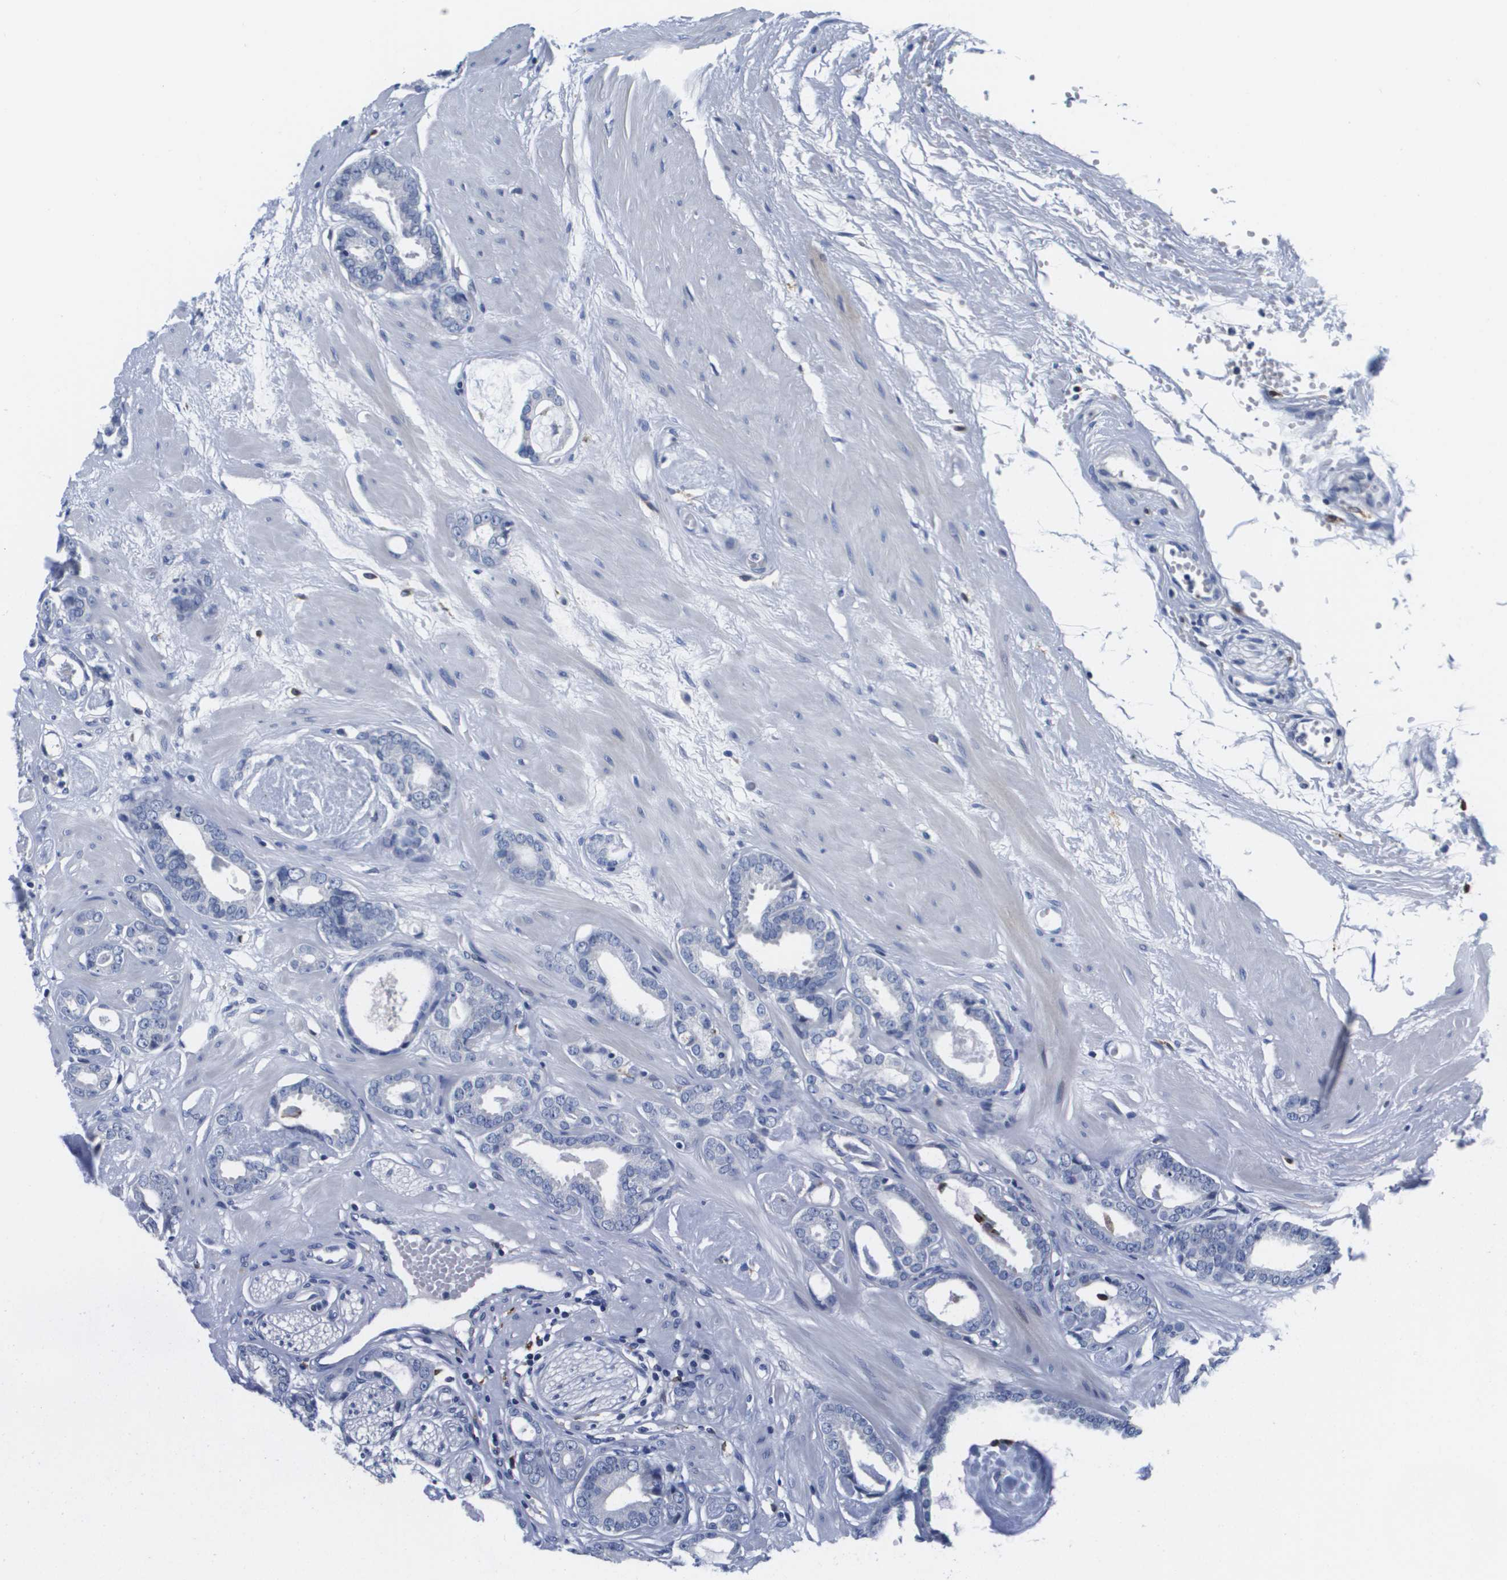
{"staining": {"intensity": "negative", "quantity": "none", "location": "none"}, "tissue": "prostate cancer", "cell_type": "Tumor cells", "image_type": "cancer", "snomed": [{"axis": "morphology", "description": "Adenocarcinoma, Low grade"}, {"axis": "topography", "description": "Prostate"}], "caption": "A high-resolution photomicrograph shows immunohistochemistry (IHC) staining of low-grade adenocarcinoma (prostate), which reveals no significant positivity in tumor cells.", "gene": "HMOX1", "patient": {"sex": "male", "age": 53}}